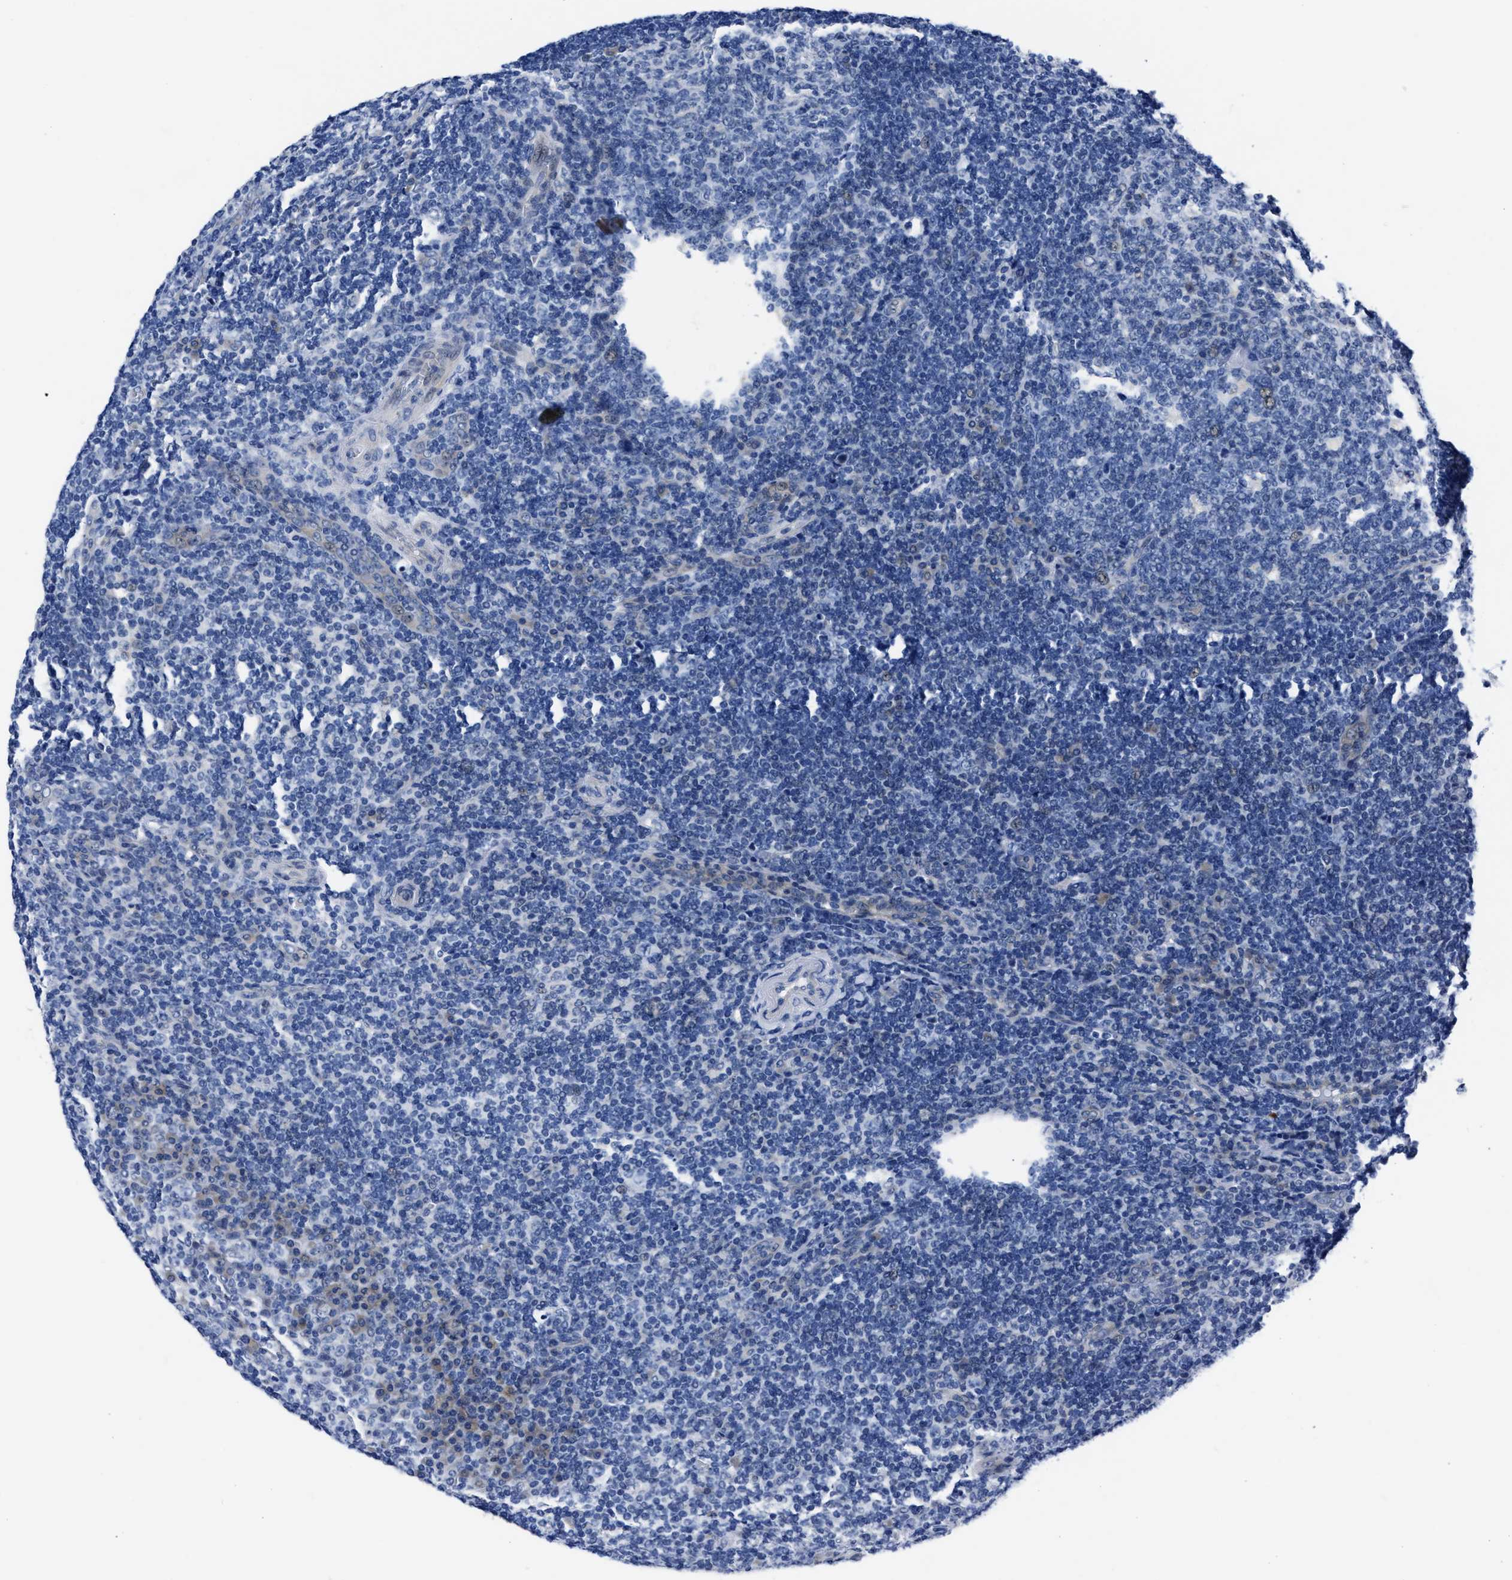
{"staining": {"intensity": "negative", "quantity": "none", "location": "none"}, "tissue": "tonsil", "cell_type": "Germinal center cells", "image_type": "normal", "snomed": [{"axis": "morphology", "description": "Normal tissue, NOS"}, {"axis": "topography", "description": "Tonsil"}], "caption": "The micrograph shows no significant staining in germinal center cells of tonsil. Nuclei are stained in blue.", "gene": "MOV10L1", "patient": {"sex": "male", "age": 37}}